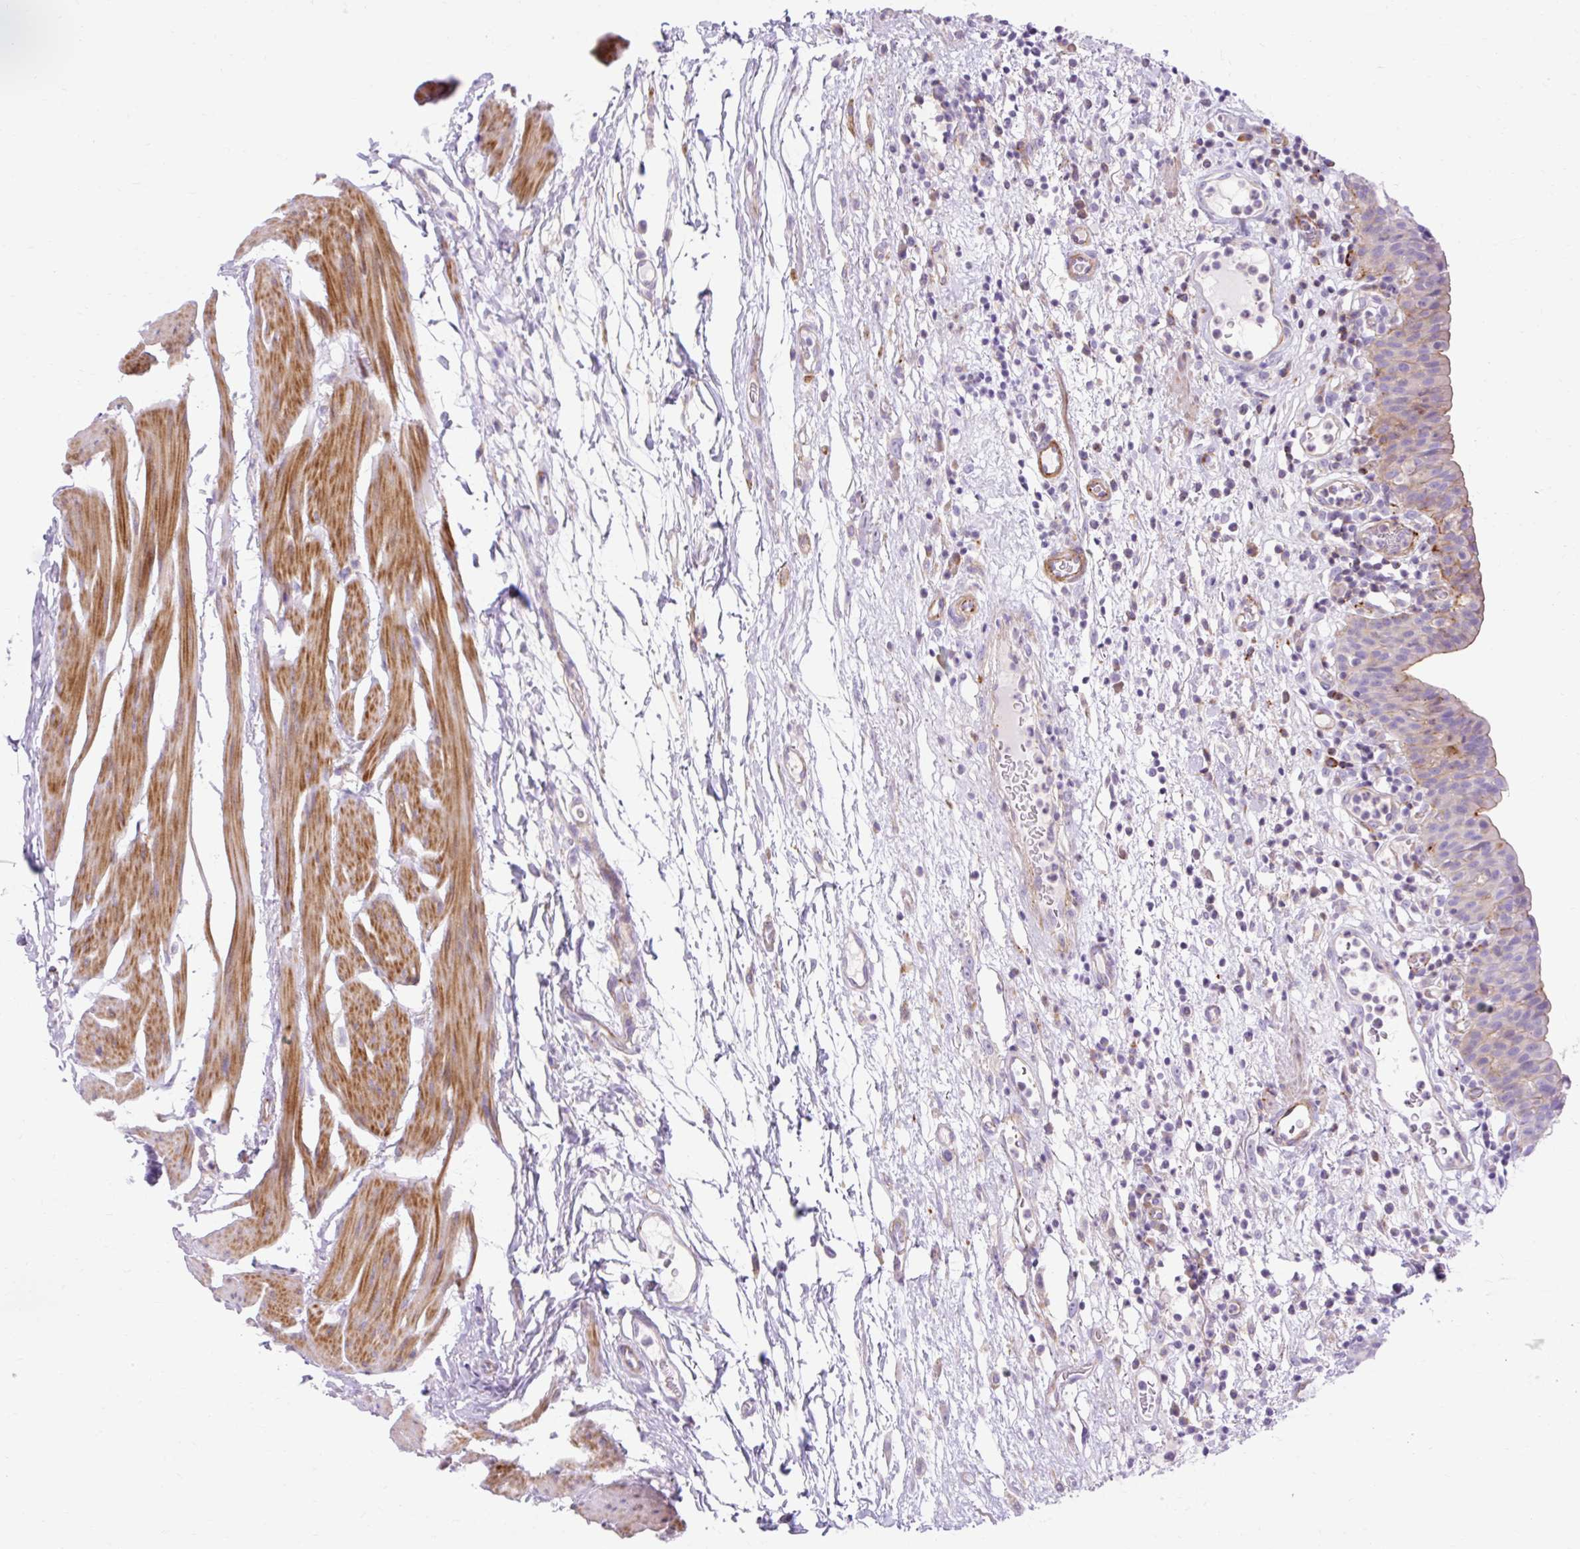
{"staining": {"intensity": "weak", "quantity": "<25%", "location": "cytoplasmic/membranous"}, "tissue": "urinary bladder", "cell_type": "Urothelial cells", "image_type": "normal", "snomed": [{"axis": "morphology", "description": "Normal tissue, NOS"}, {"axis": "morphology", "description": "Inflammation, NOS"}, {"axis": "topography", "description": "Urinary bladder"}], "caption": "Urothelial cells are negative for protein expression in normal human urinary bladder. (DAB (3,3'-diaminobenzidine) immunohistochemistry (IHC), high magnification).", "gene": "CORO7", "patient": {"sex": "male", "age": 57}}